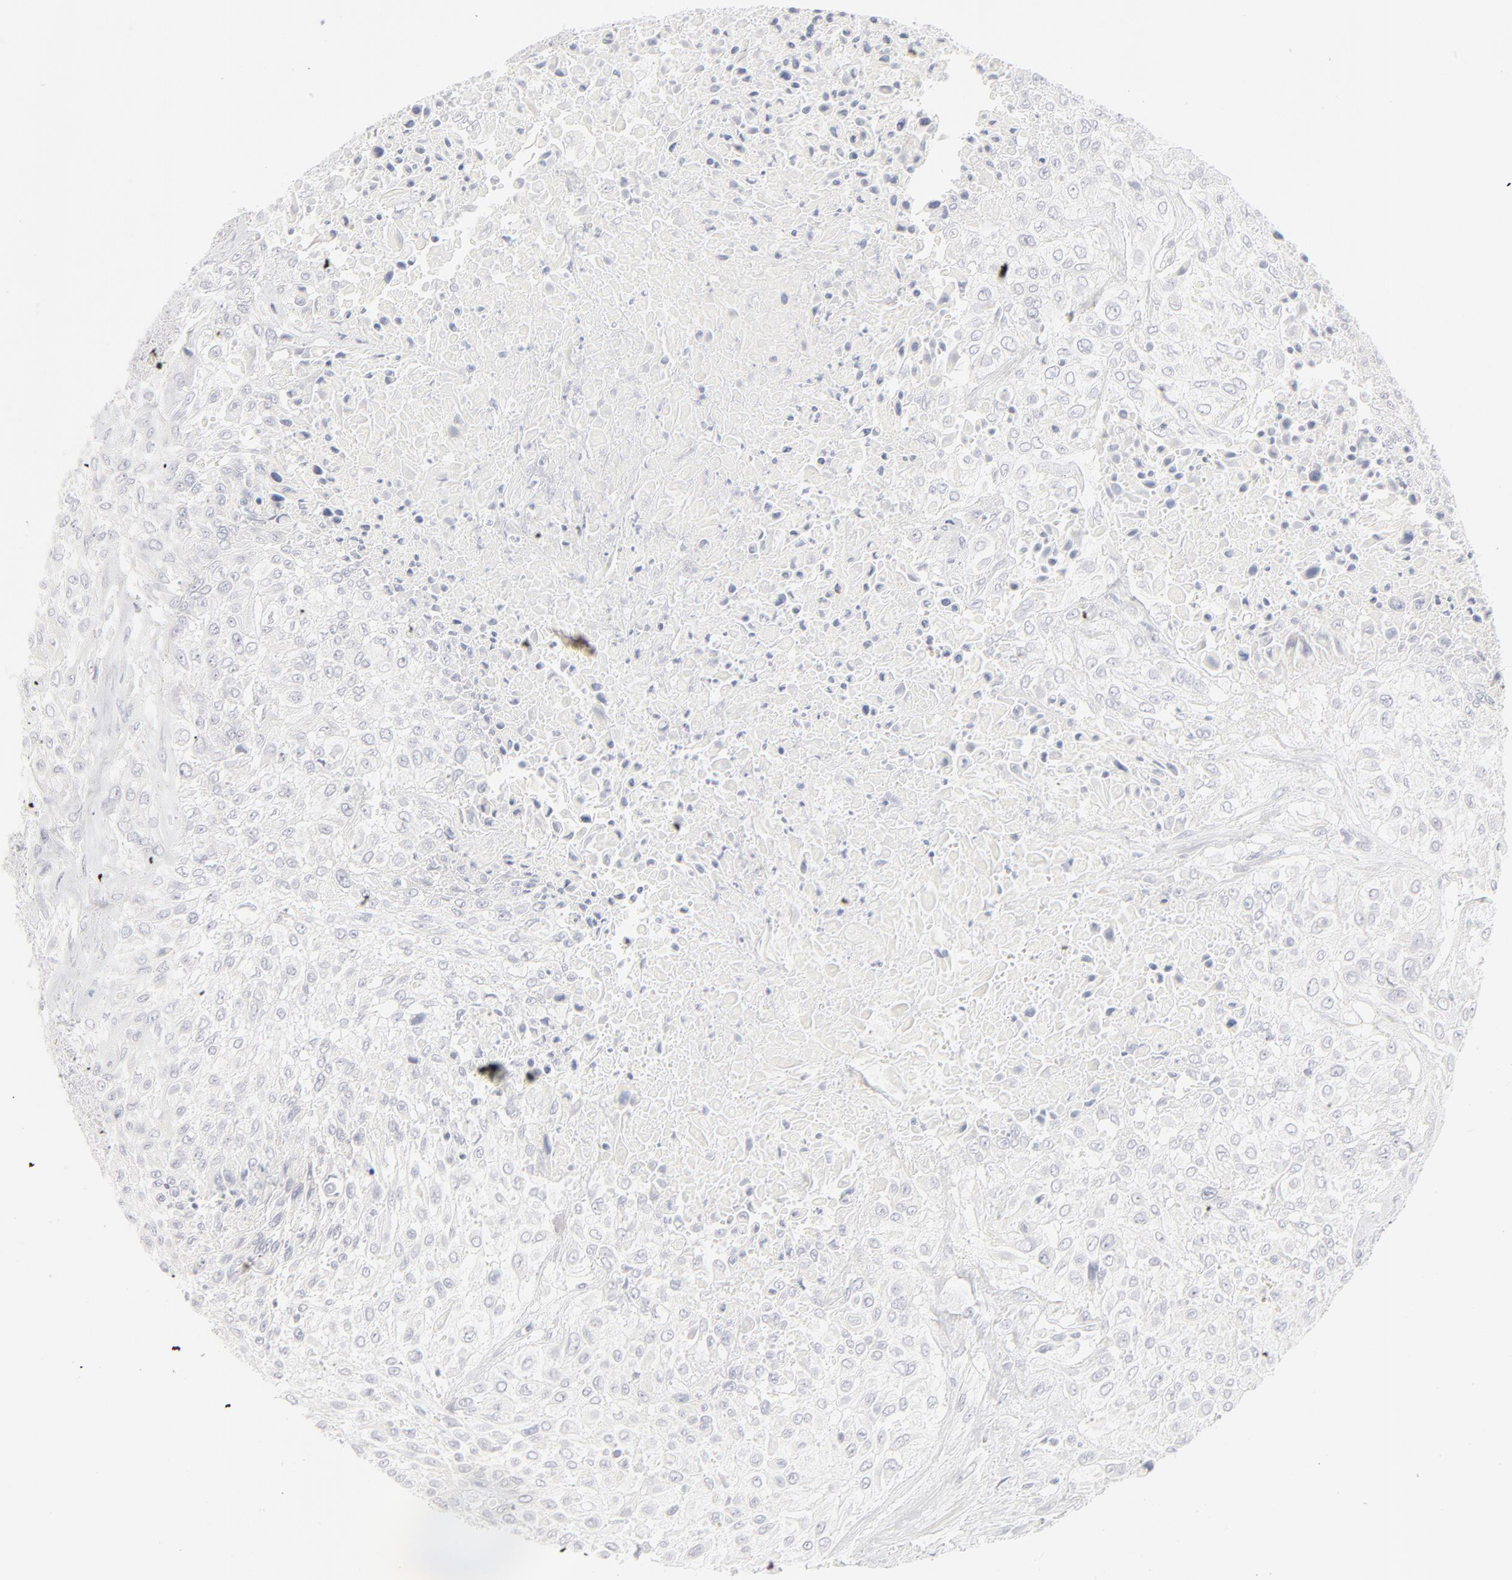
{"staining": {"intensity": "negative", "quantity": "none", "location": "none"}, "tissue": "urothelial cancer", "cell_type": "Tumor cells", "image_type": "cancer", "snomed": [{"axis": "morphology", "description": "Urothelial carcinoma, High grade"}, {"axis": "topography", "description": "Urinary bladder"}], "caption": "Immunohistochemistry micrograph of human urothelial cancer stained for a protein (brown), which exhibits no positivity in tumor cells.", "gene": "NPNT", "patient": {"sex": "male", "age": 57}}